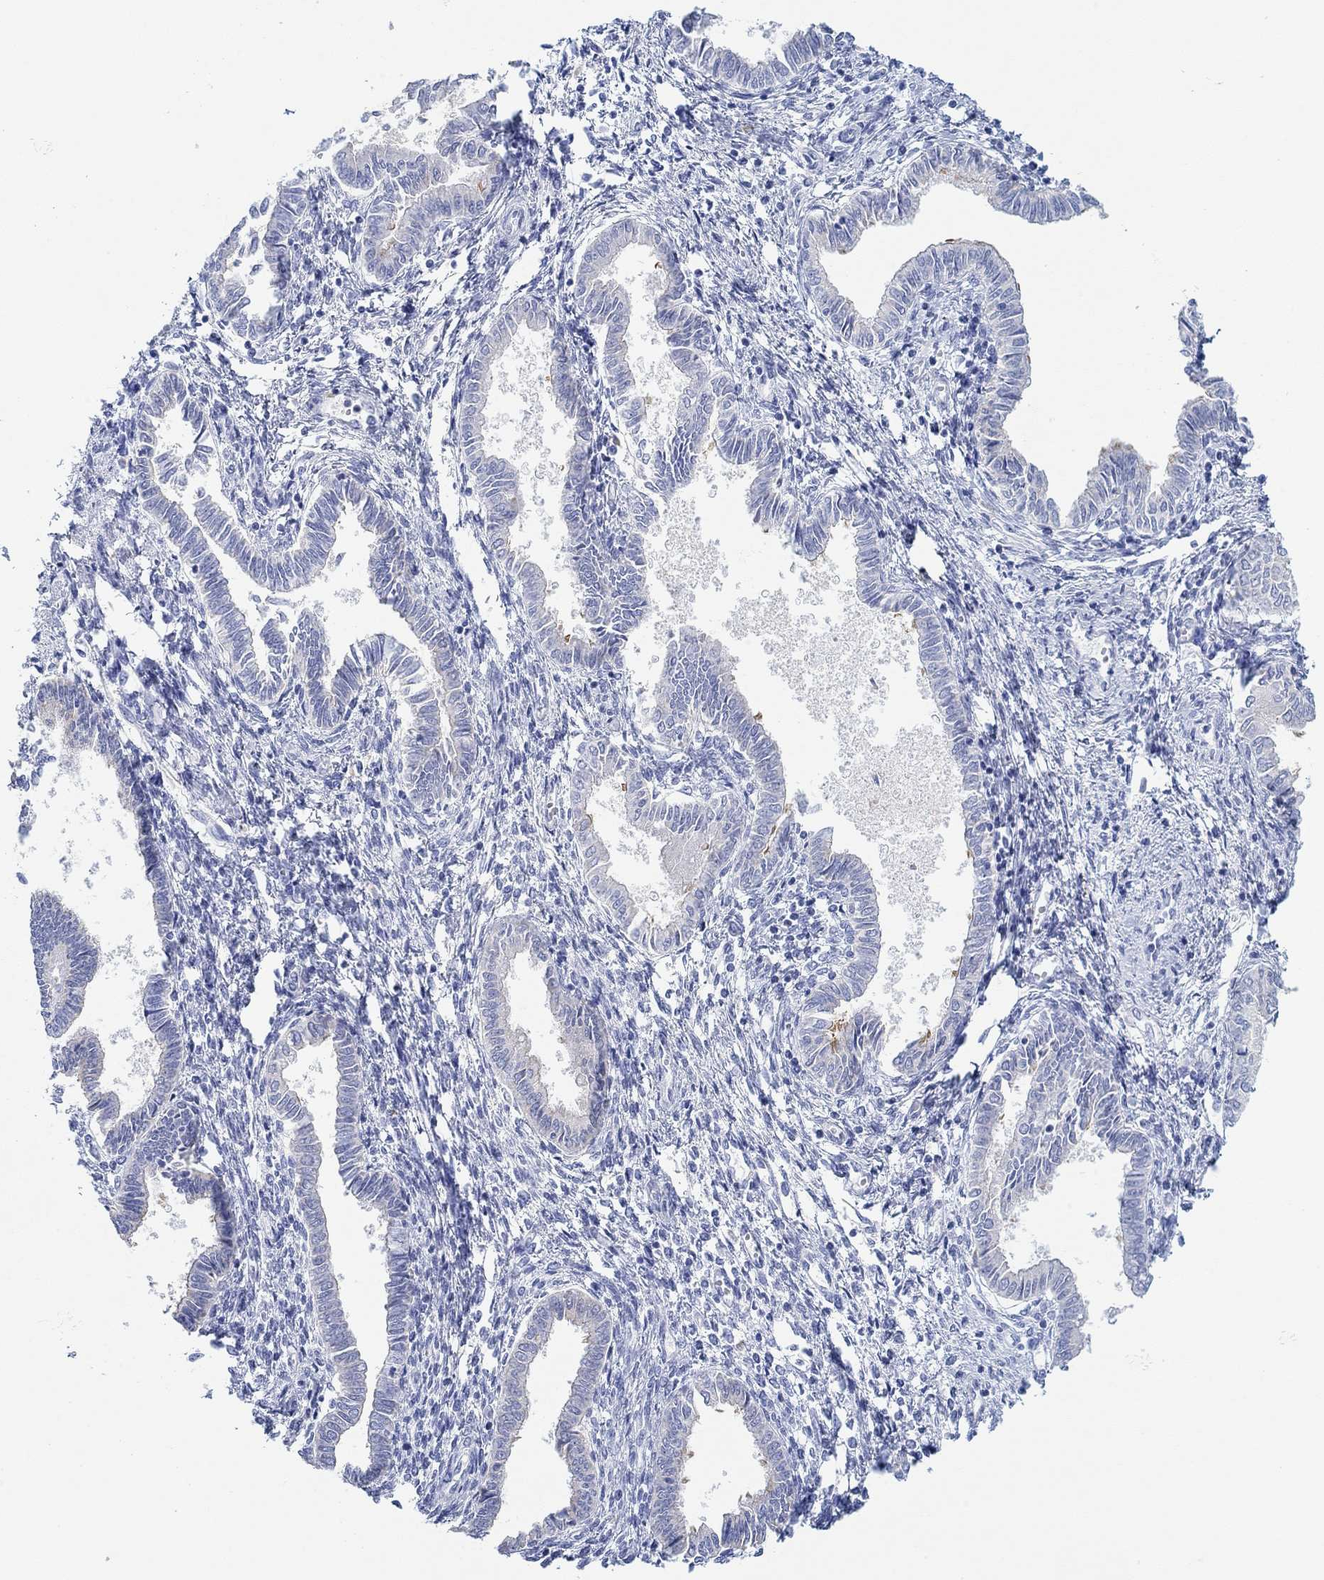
{"staining": {"intensity": "negative", "quantity": "none", "location": "none"}, "tissue": "cervical cancer", "cell_type": "Tumor cells", "image_type": "cancer", "snomed": [{"axis": "morphology", "description": "Adenocarcinoma, NOS"}, {"axis": "topography", "description": "Cervix"}], "caption": "The immunohistochemistry micrograph has no significant expression in tumor cells of cervical cancer (adenocarcinoma) tissue.", "gene": "AK8", "patient": {"sex": "female", "age": 42}}